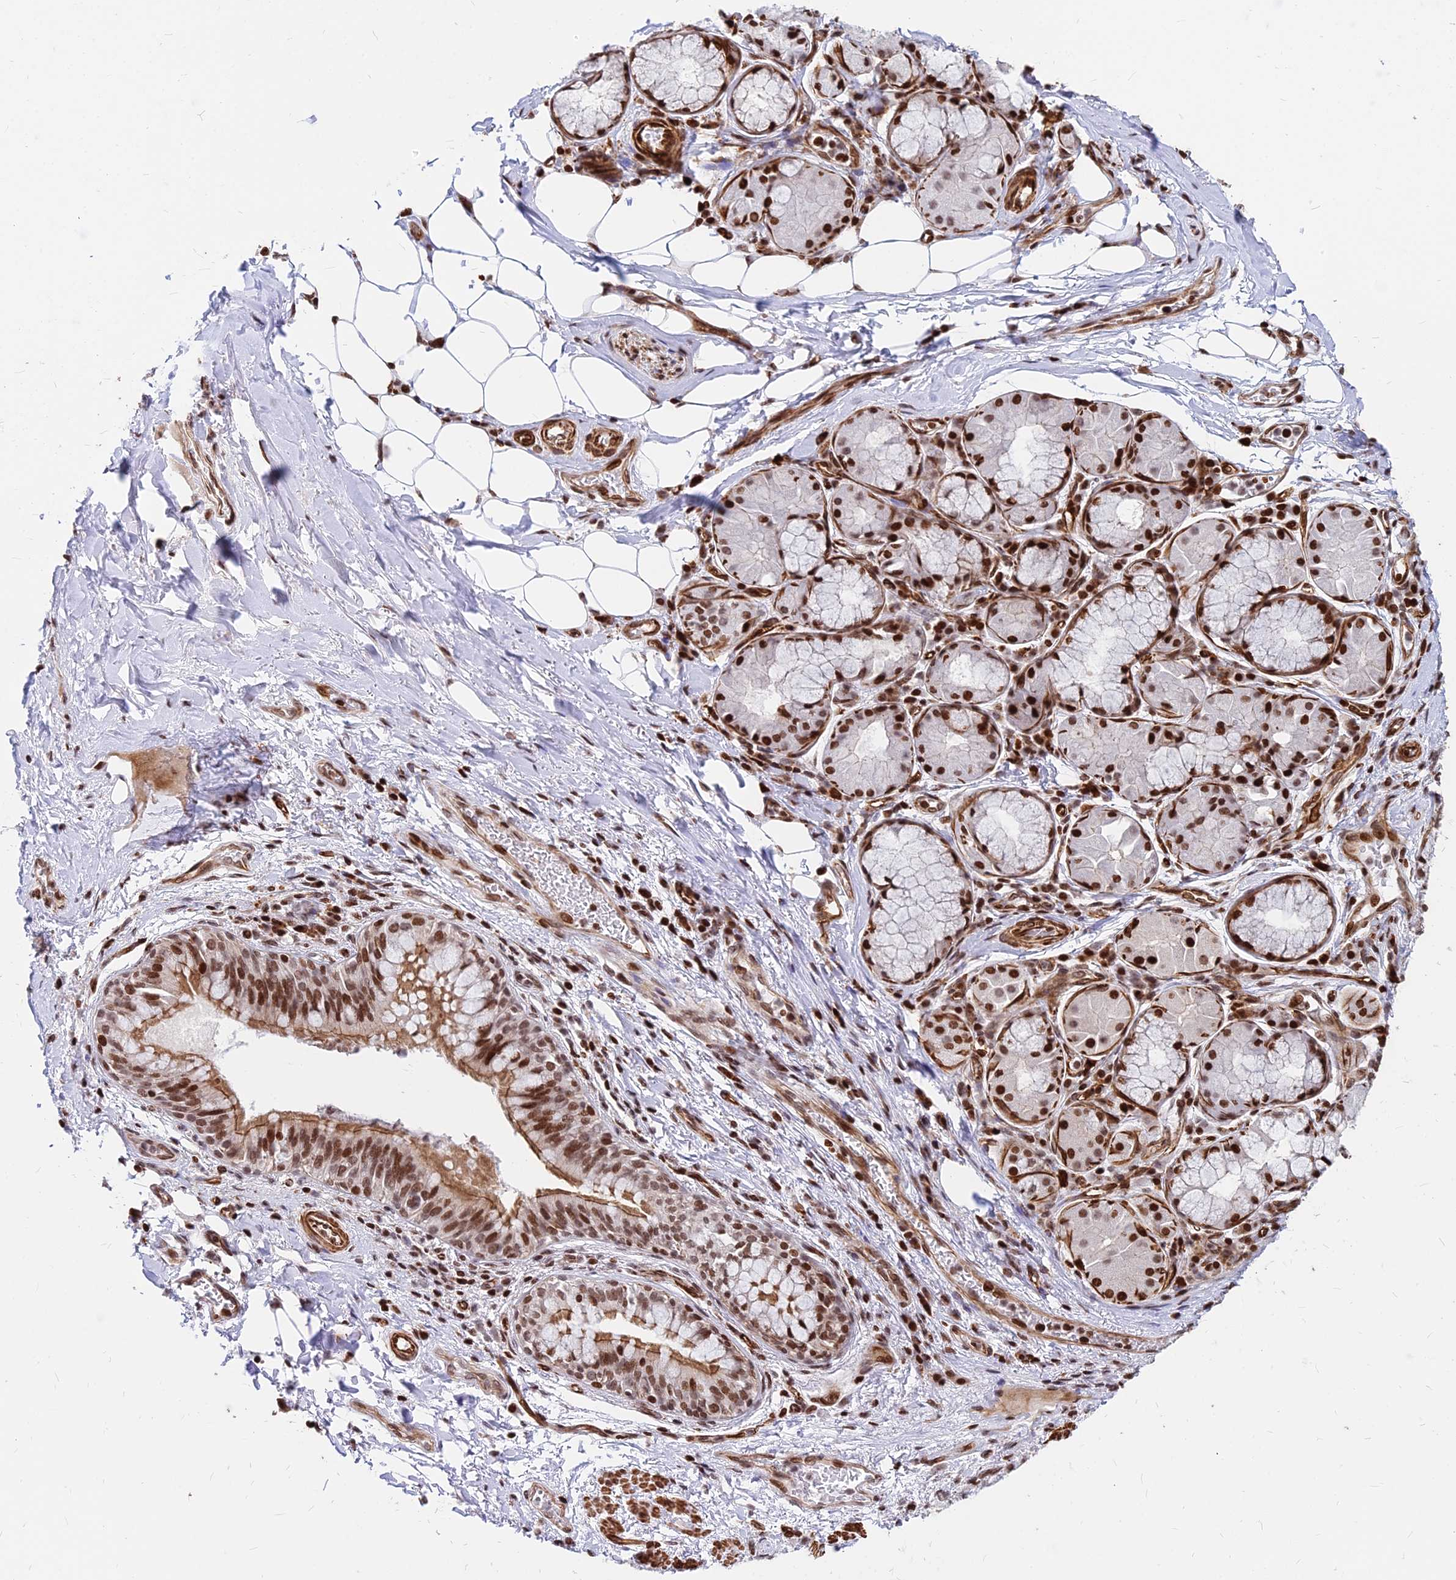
{"staining": {"intensity": "moderate", "quantity": "25%-75%", "location": "nuclear"}, "tissue": "adipose tissue", "cell_type": "Adipocytes", "image_type": "normal", "snomed": [{"axis": "morphology", "description": "Normal tissue, NOS"}, {"axis": "topography", "description": "Lymph node"}, {"axis": "topography", "description": "Cartilage tissue"}, {"axis": "topography", "description": "Bronchus"}], "caption": "Adipocytes reveal moderate nuclear staining in about 25%-75% of cells in benign adipose tissue. The staining is performed using DAB brown chromogen to label protein expression. The nuclei are counter-stained blue using hematoxylin.", "gene": "NYAP2", "patient": {"sex": "male", "age": 63}}